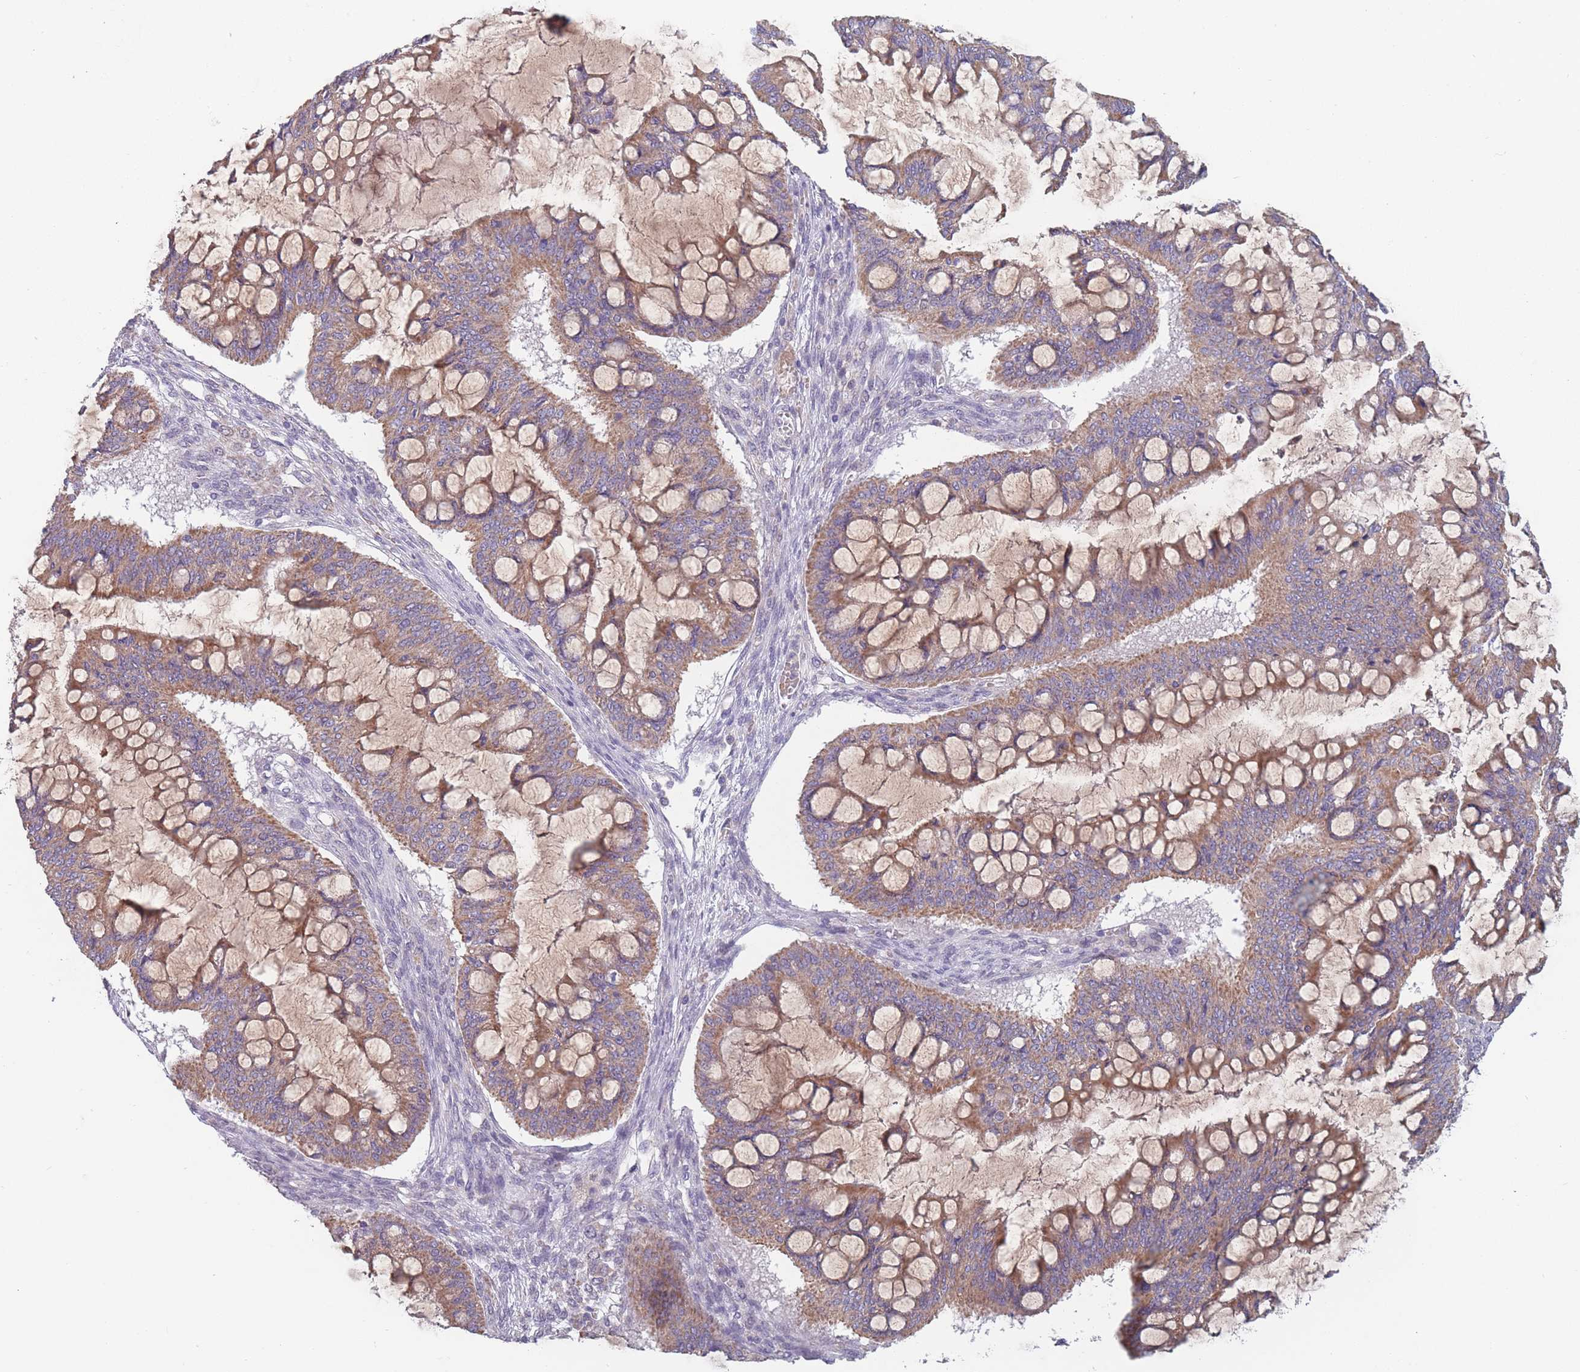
{"staining": {"intensity": "moderate", "quantity": ">75%", "location": "cytoplasmic/membranous"}, "tissue": "ovarian cancer", "cell_type": "Tumor cells", "image_type": "cancer", "snomed": [{"axis": "morphology", "description": "Cystadenocarcinoma, mucinous, NOS"}, {"axis": "topography", "description": "Ovary"}], "caption": "Moderate cytoplasmic/membranous protein staining is identified in about >75% of tumor cells in ovarian cancer (mucinous cystadenocarcinoma).", "gene": "PEX7", "patient": {"sex": "female", "age": 73}}